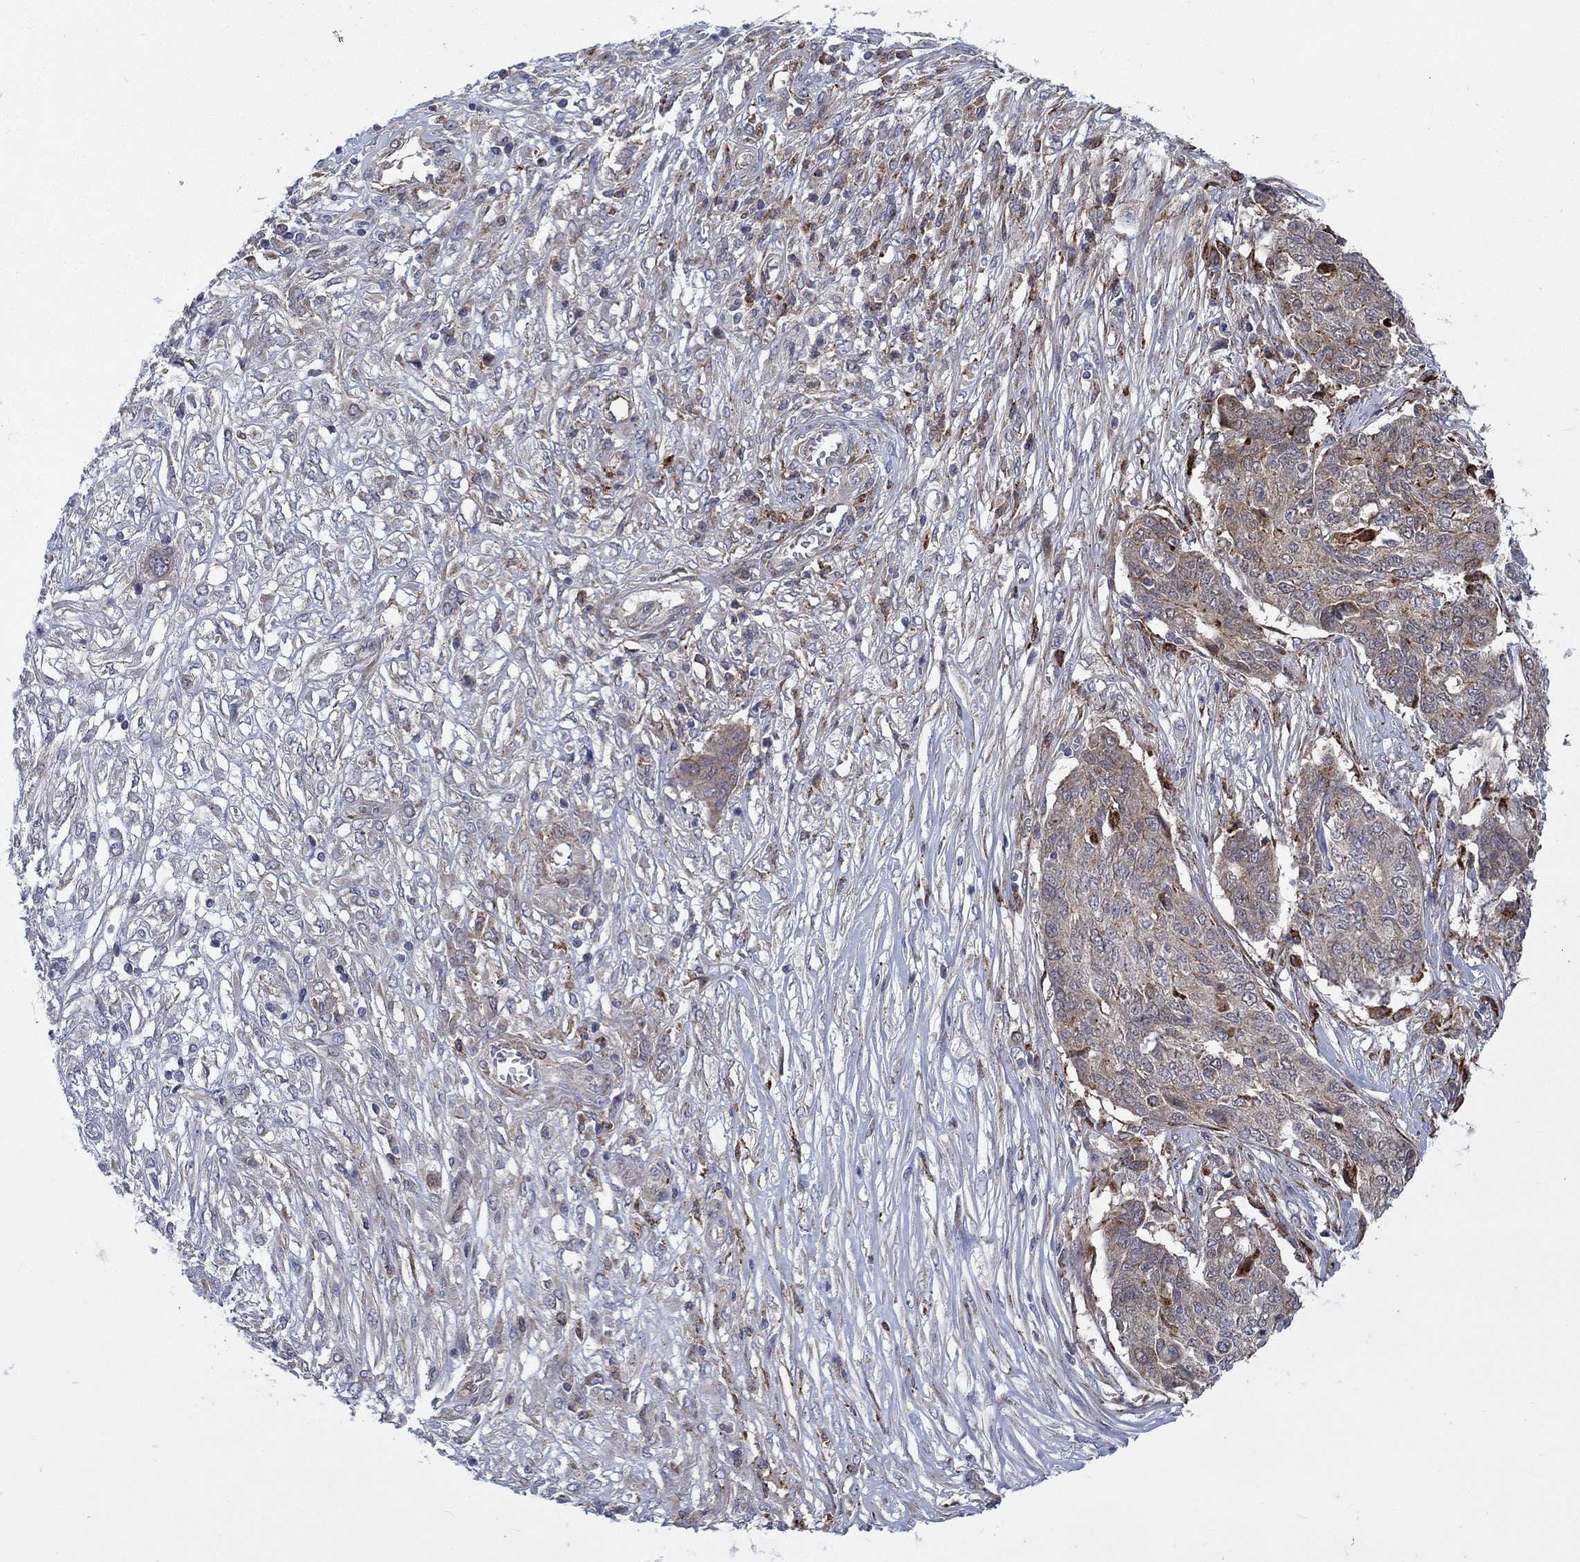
{"staining": {"intensity": "moderate", "quantity": "<25%", "location": "cytoplasmic/membranous"}, "tissue": "ovarian cancer", "cell_type": "Tumor cells", "image_type": "cancer", "snomed": [{"axis": "morphology", "description": "Cystadenocarcinoma, serous, NOS"}, {"axis": "topography", "description": "Ovary"}], "caption": "Protein analysis of ovarian serous cystadenocarcinoma tissue reveals moderate cytoplasmic/membranous expression in about <25% of tumor cells.", "gene": "SLC35F2", "patient": {"sex": "female", "age": 67}}